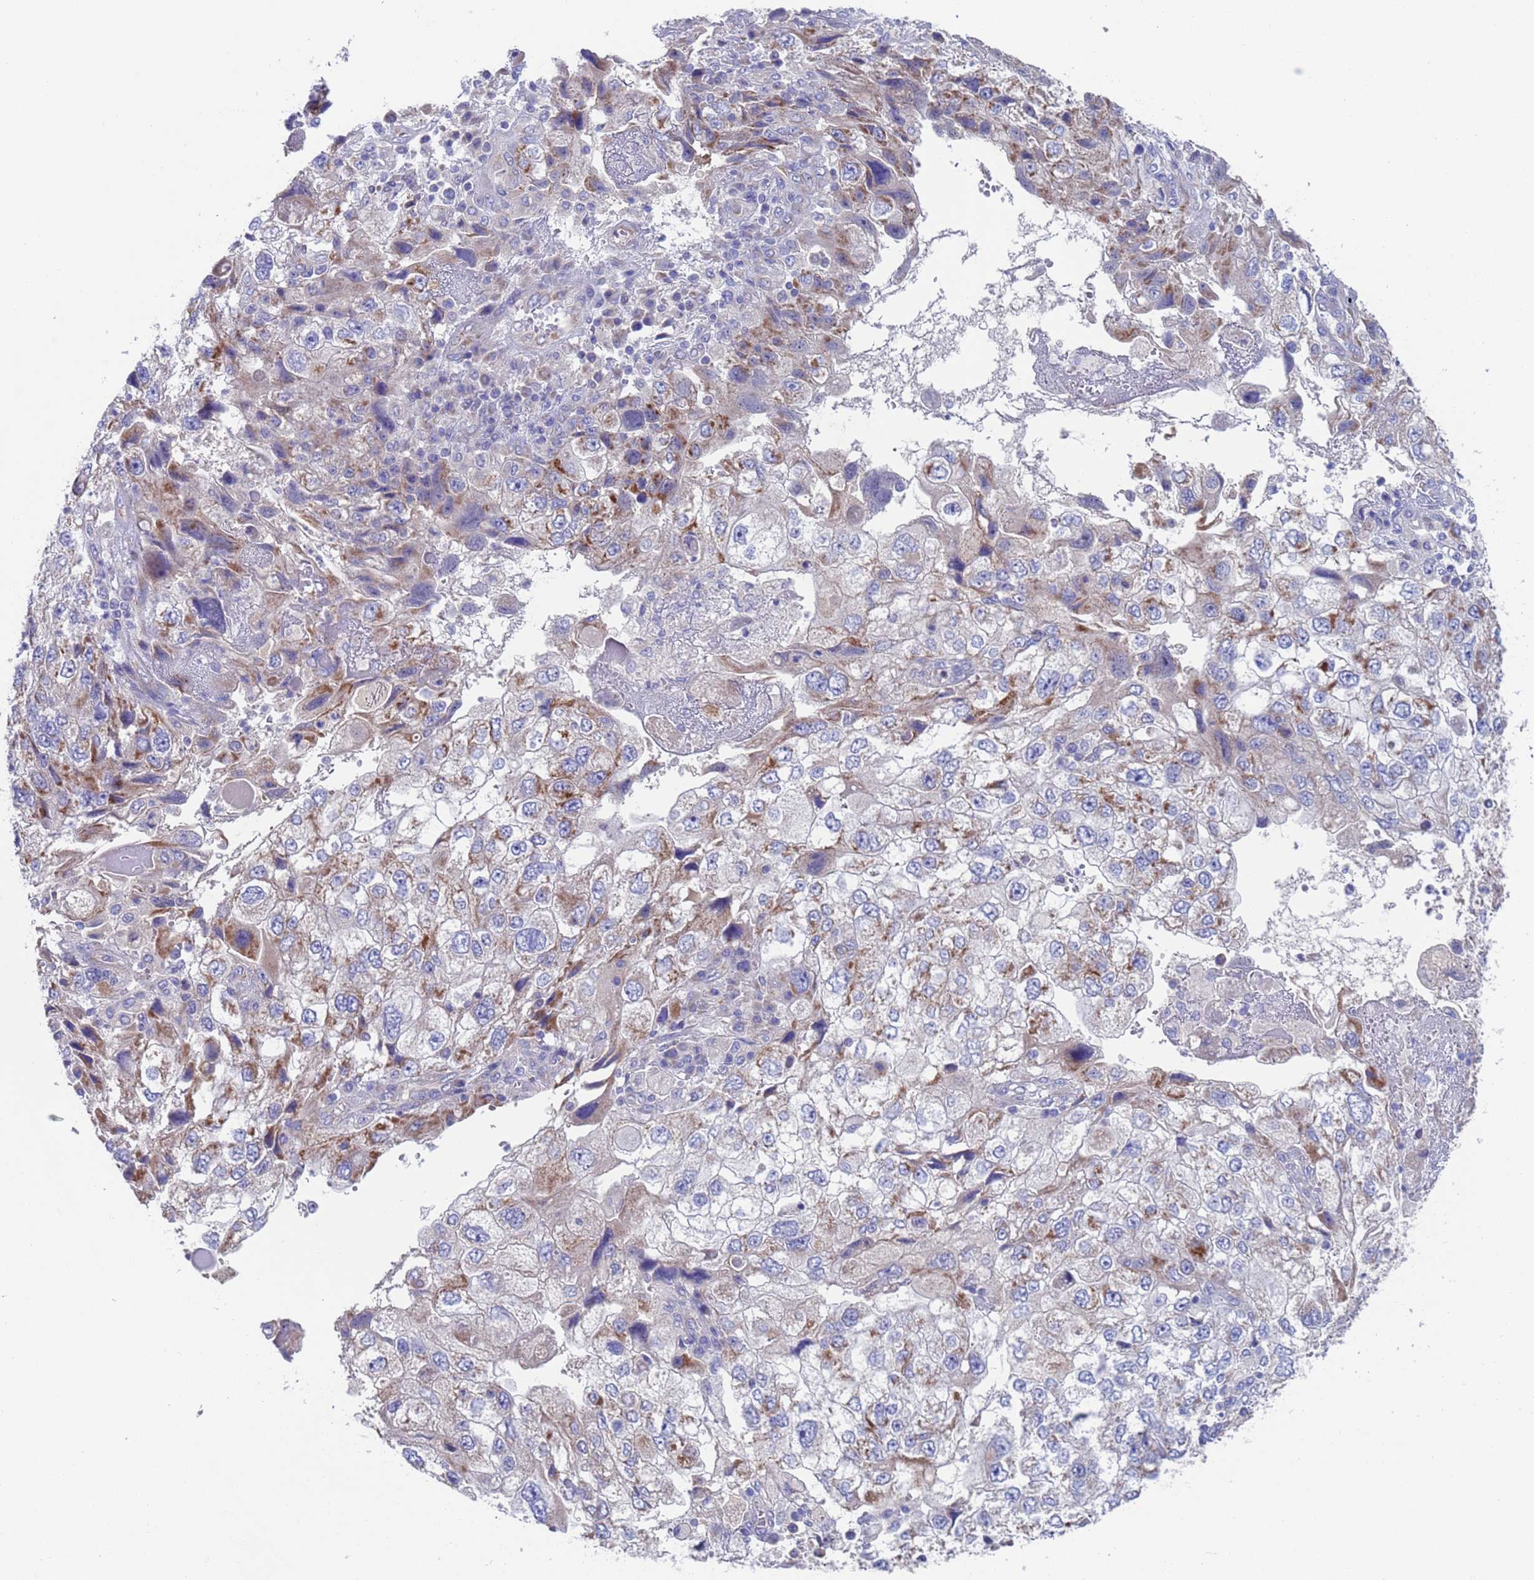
{"staining": {"intensity": "moderate", "quantity": "<25%", "location": "cytoplasmic/membranous"}, "tissue": "endometrial cancer", "cell_type": "Tumor cells", "image_type": "cancer", "snomed": [{"axis": "morphology", "description": "Adenocarcinoma, NOS"}, {"axis": "topography", "description": "Endometrium"}], "caption": "Immunohistochemical staining of human endometrial cancer reveals moderate cytoplasmic/membranous protein expression in approximately <25% of tumor cells. The staining is performed using DAB (3,3'-diaminobenzidine) brown chromogen to label protein expression. The nuclei are counter-stained blue using hematoxylin.", "gene": "PET117", "patient": {"sex": "female", "age": 49}}